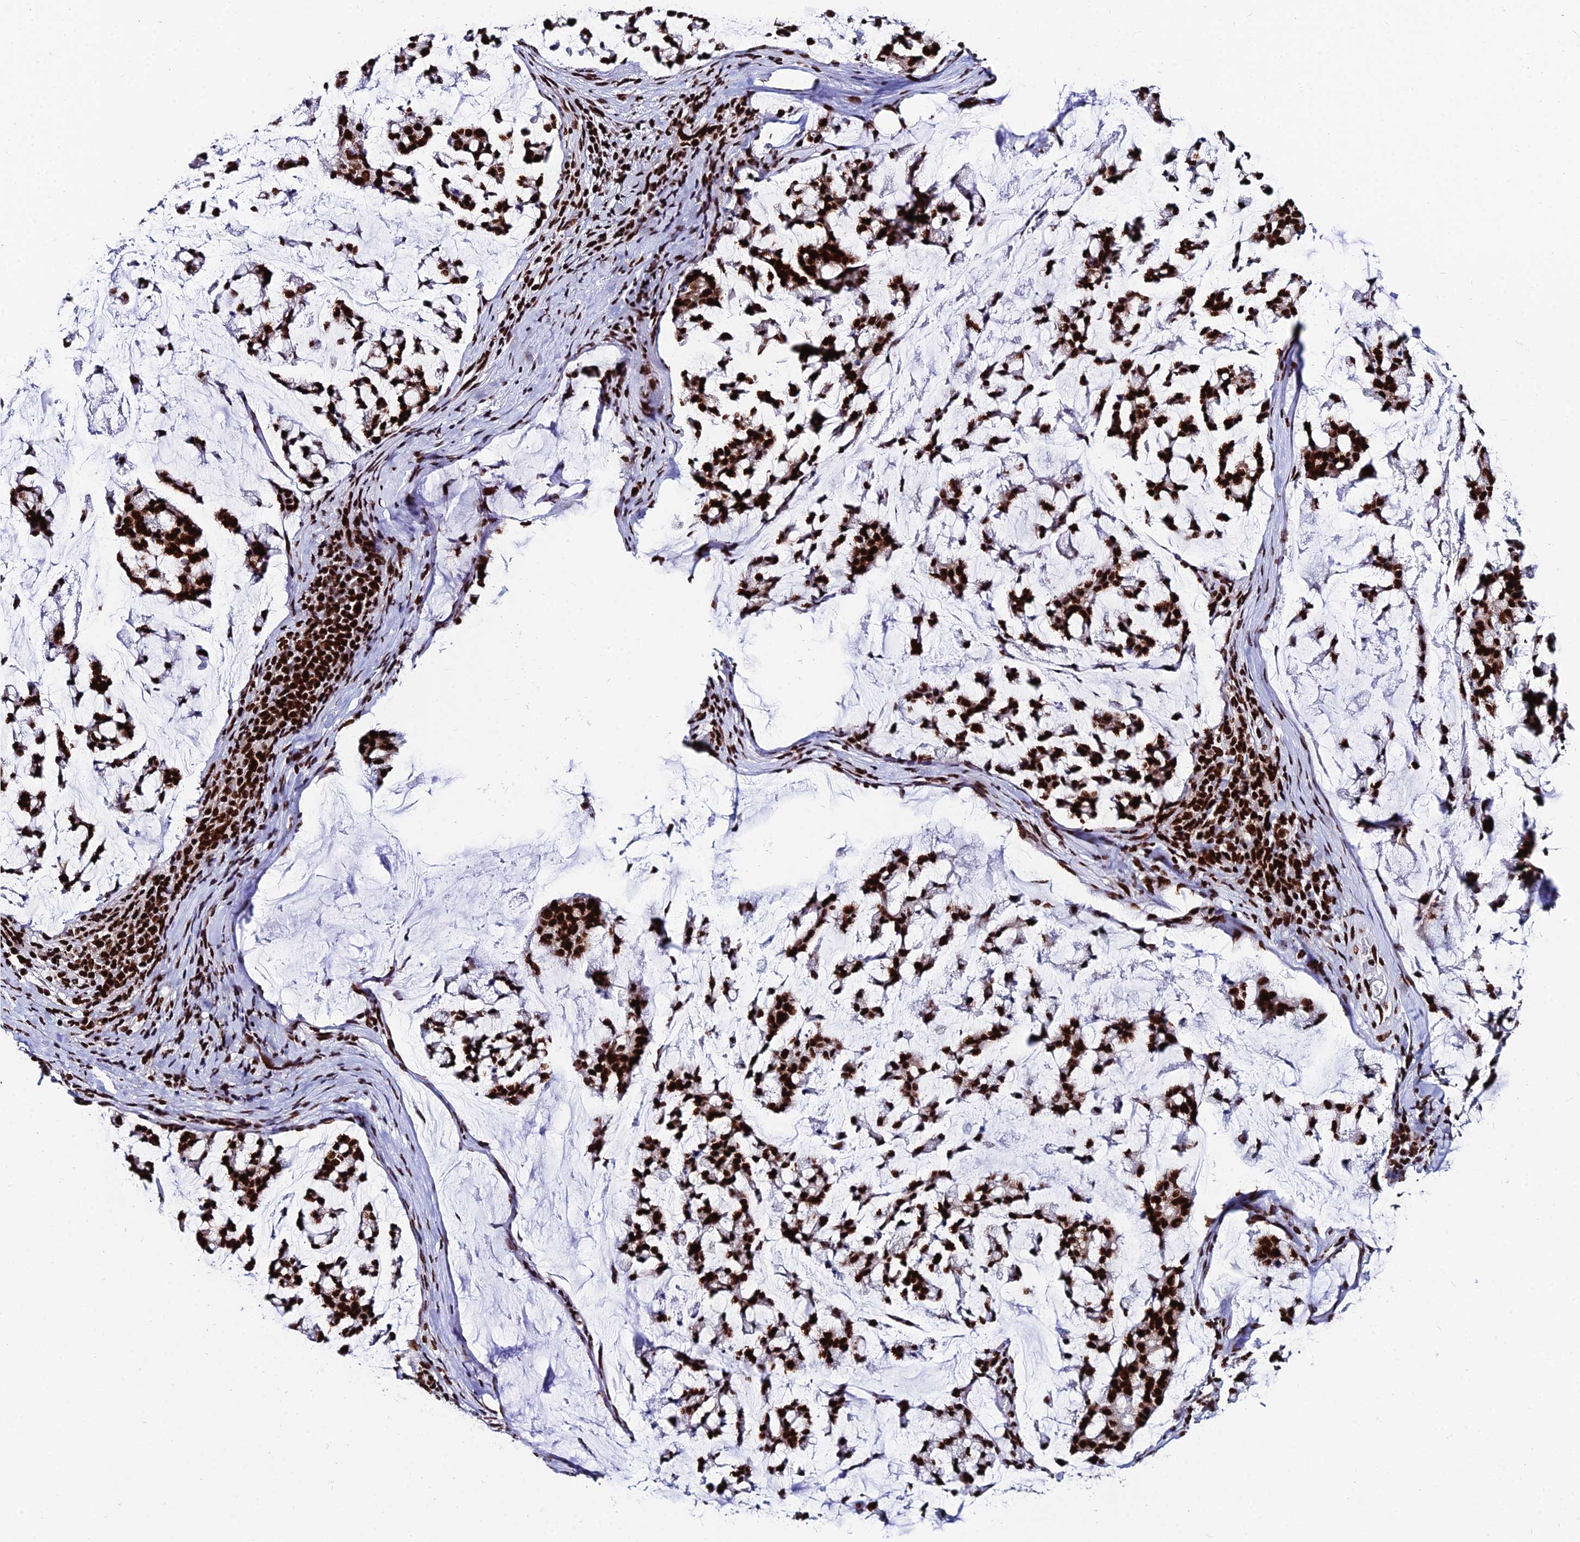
{"staining": {"intensity": "strong", "quantity": ">75%", "location": "nuclear"}, "tissue": "stomach cancer", "cell_type": "Tumor cells", "image_type": "cancer", "snomed": [{"axis": "morphology", "description": "Adenocarcinoma, NOS"}, {"axis": "topography", "description": "Stomach, lower"}], "caption": "Tumor cells show high levels of strong nuclear staining in about >75% of cells in stomach adenocarcinoma.", "gene": "HNRNPH1", "patient": {"sex": "male", "age": 67}}